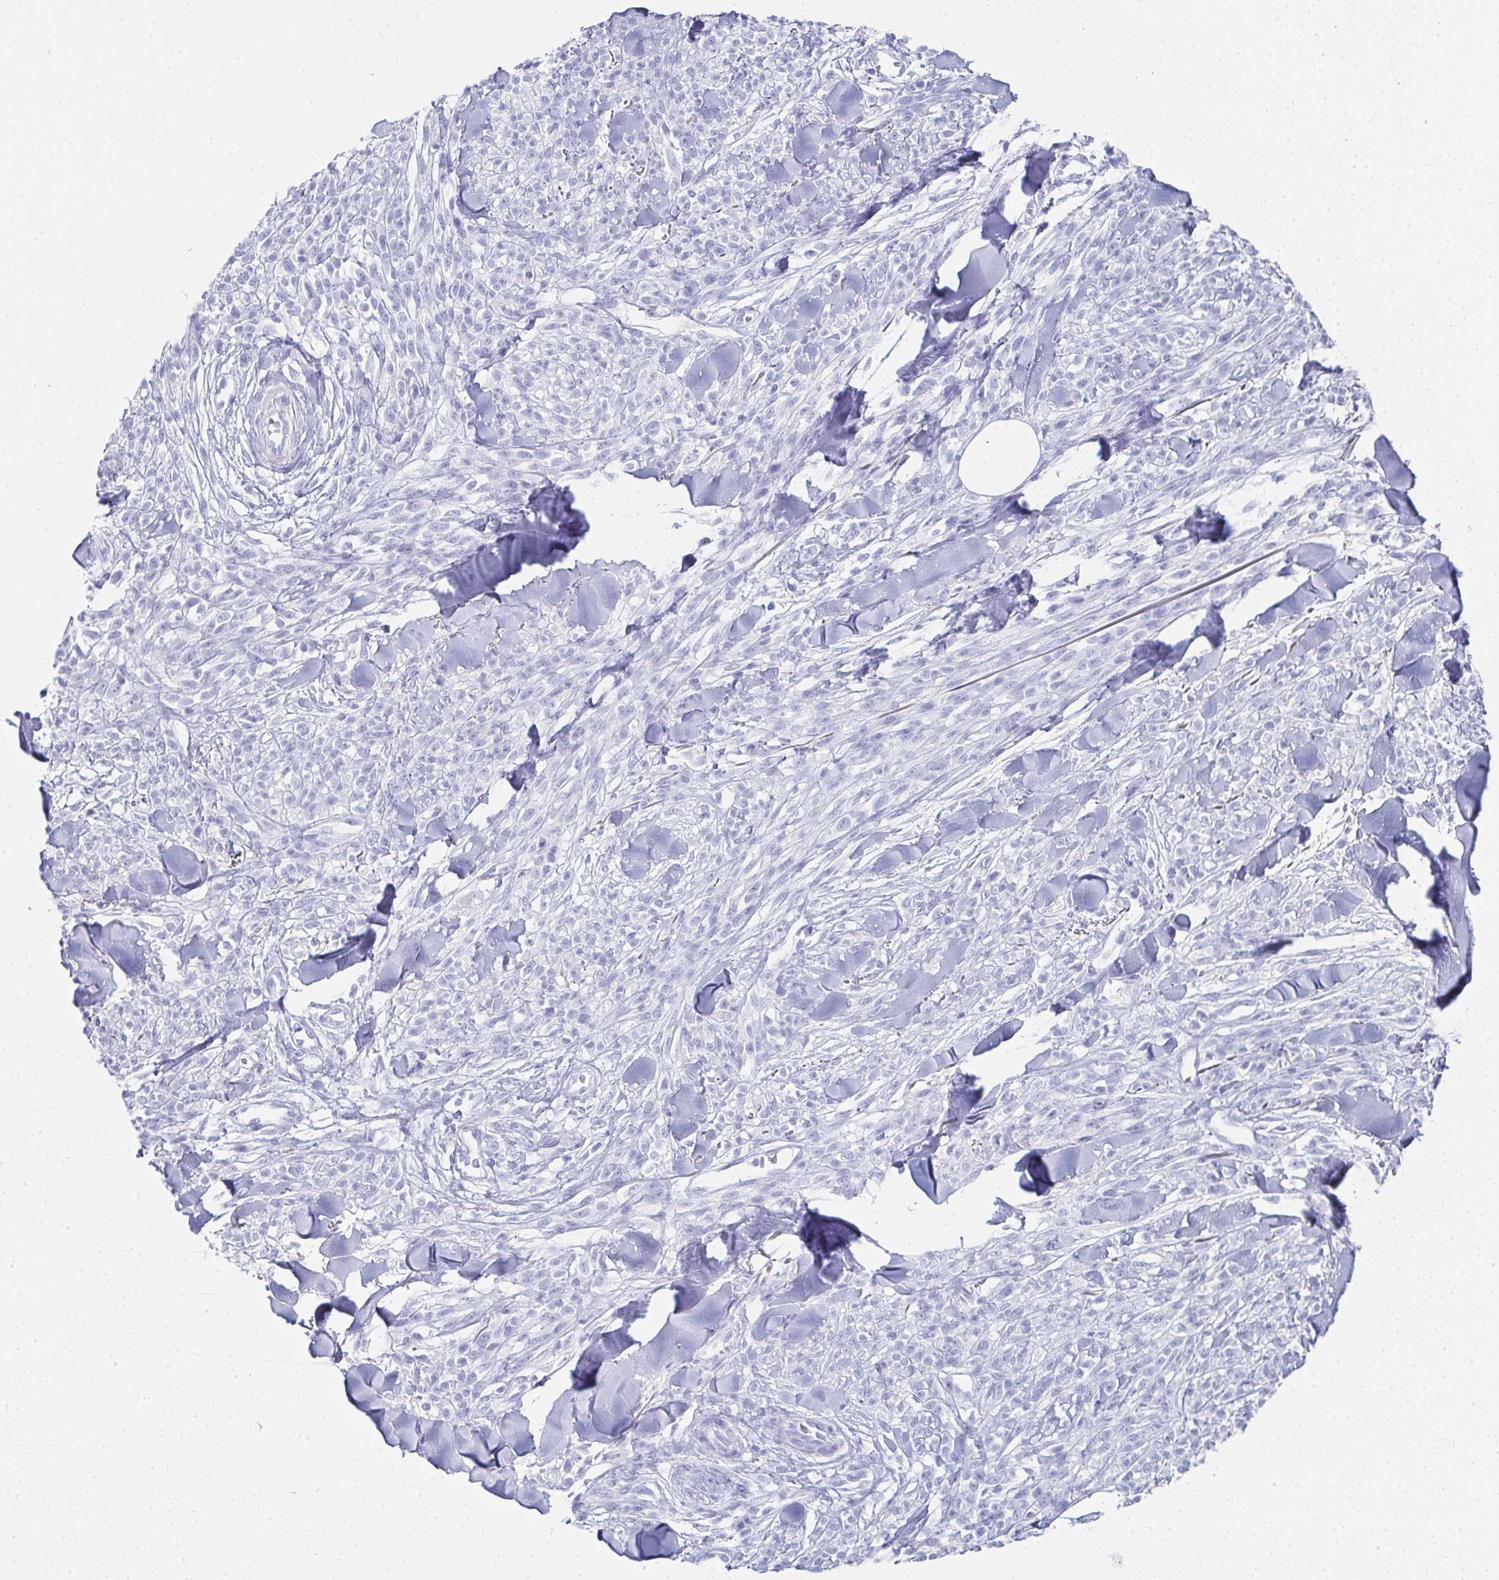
{"staining": {"intensity": "negative", "quantity": "none", "location": "none"}, "tissue": "melanoma", "cell_type": "Tumor cells", "image_type": "cancer", "snomed": [{"axis": "morphology", "description": "Malignant melanoma, NOS"}, {"axis": "topography", "description": "Skin"}, {"axis": "topography", "description": "Skin of trunk"}], "caption": "Tumor cells are negative for protein expression in human malignant melanoma.", "gene": "SYCP1", "patient": {"sex": "male", "age": 74}}